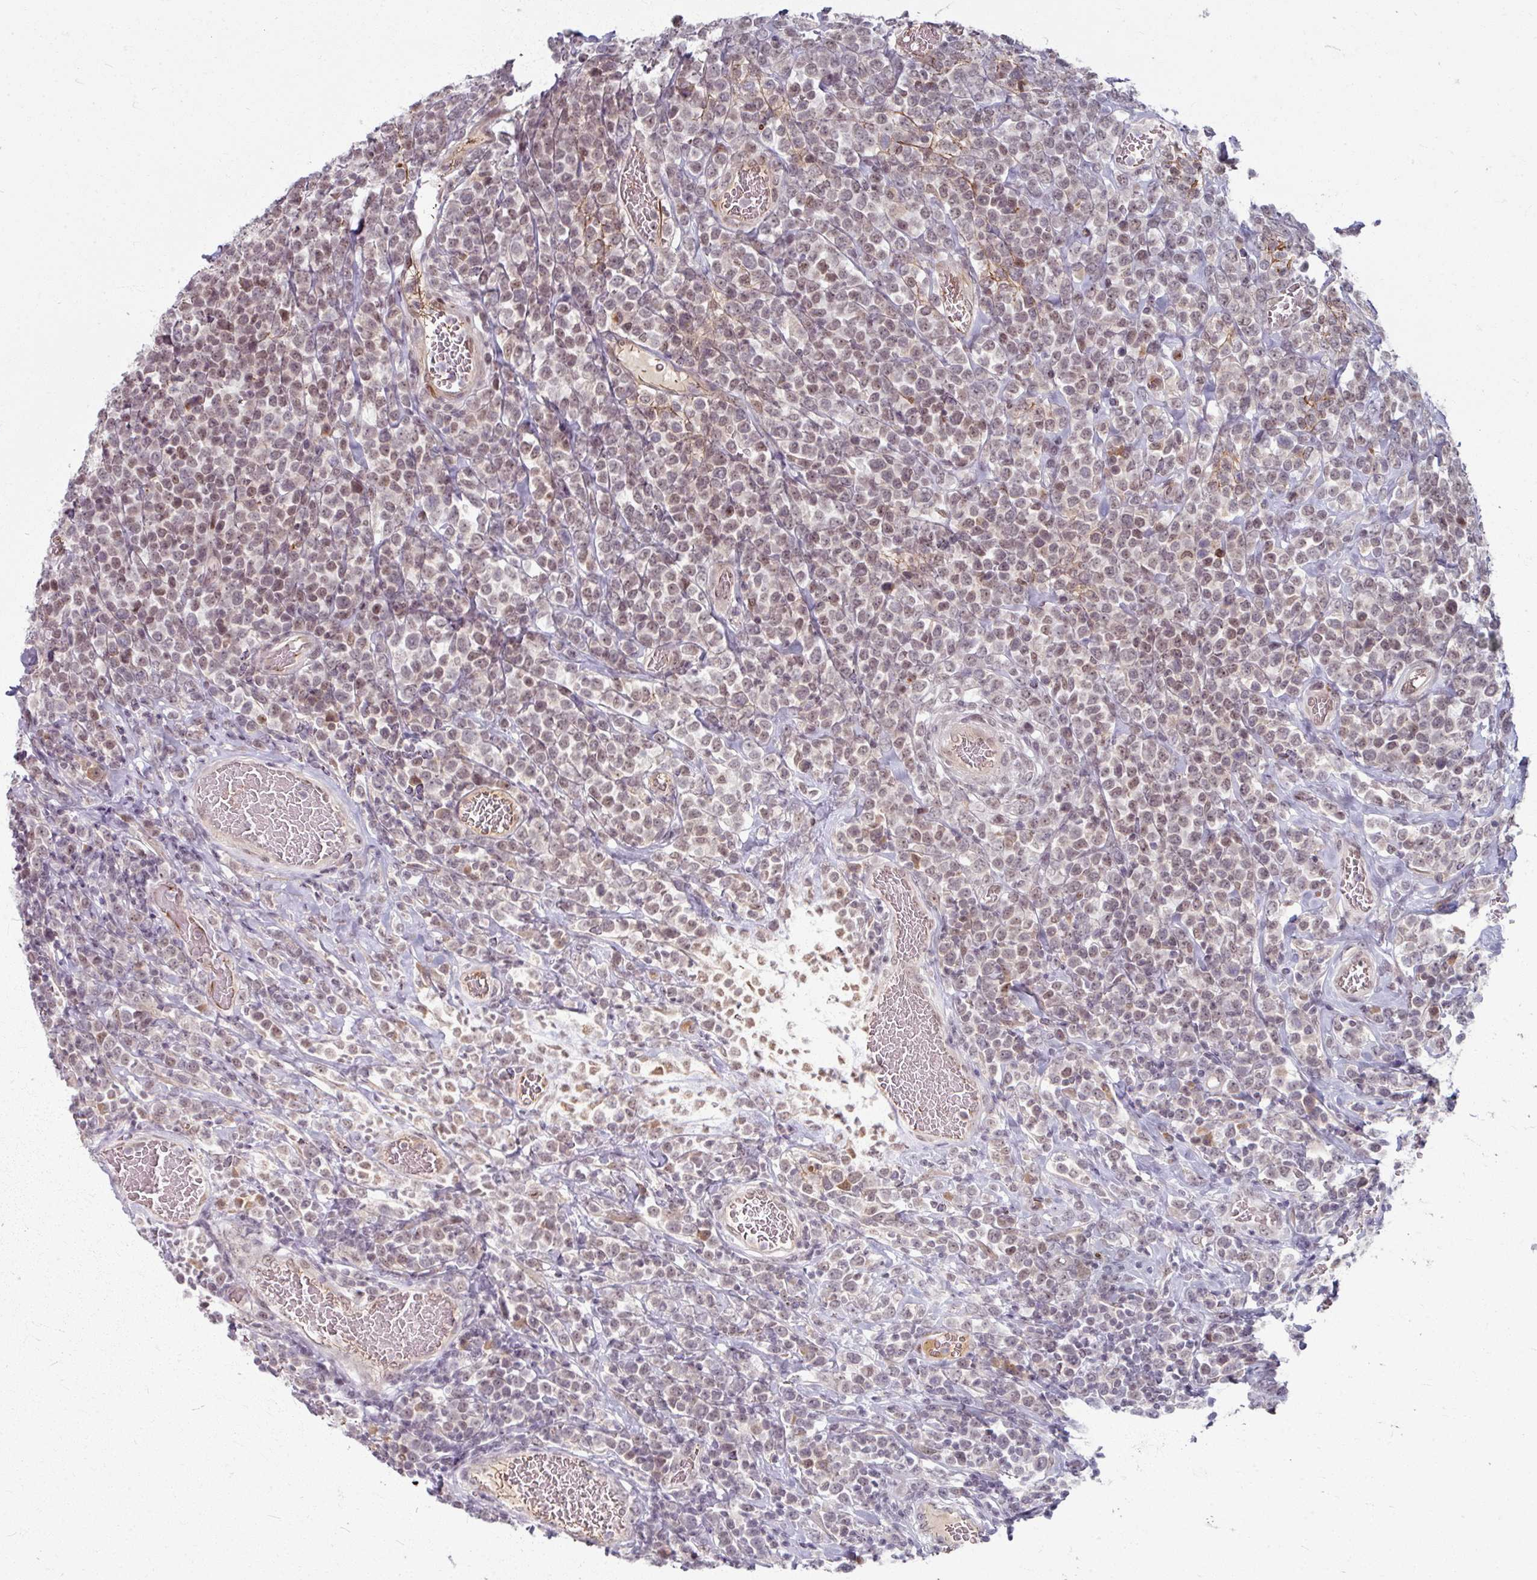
{"staining": {"intensity": "weak", "quantity": "25%-75%", "location": "nuclear"}, "tissue": "lymphoma", "cell_type": "Tumor cells", "image_type": "cancer", "snomed": [{"axis": "morphology", "description": "Malignant lymphoma, non-Hodgkin's type, High grade"}, {"axis": "topography", "description": "Soft tissue"}], "caption": "Immunohistochemical staining of human high-grade malignant lymphoma, non-Hodgkin's type reveals weak nuclear protein staining in approximately 25%-75% of tumor cells. (Brightfield microscopy of DAB IHC at high magnification).", "gene": "KLC3", "patient": {"sex": "female", "age": 56}}